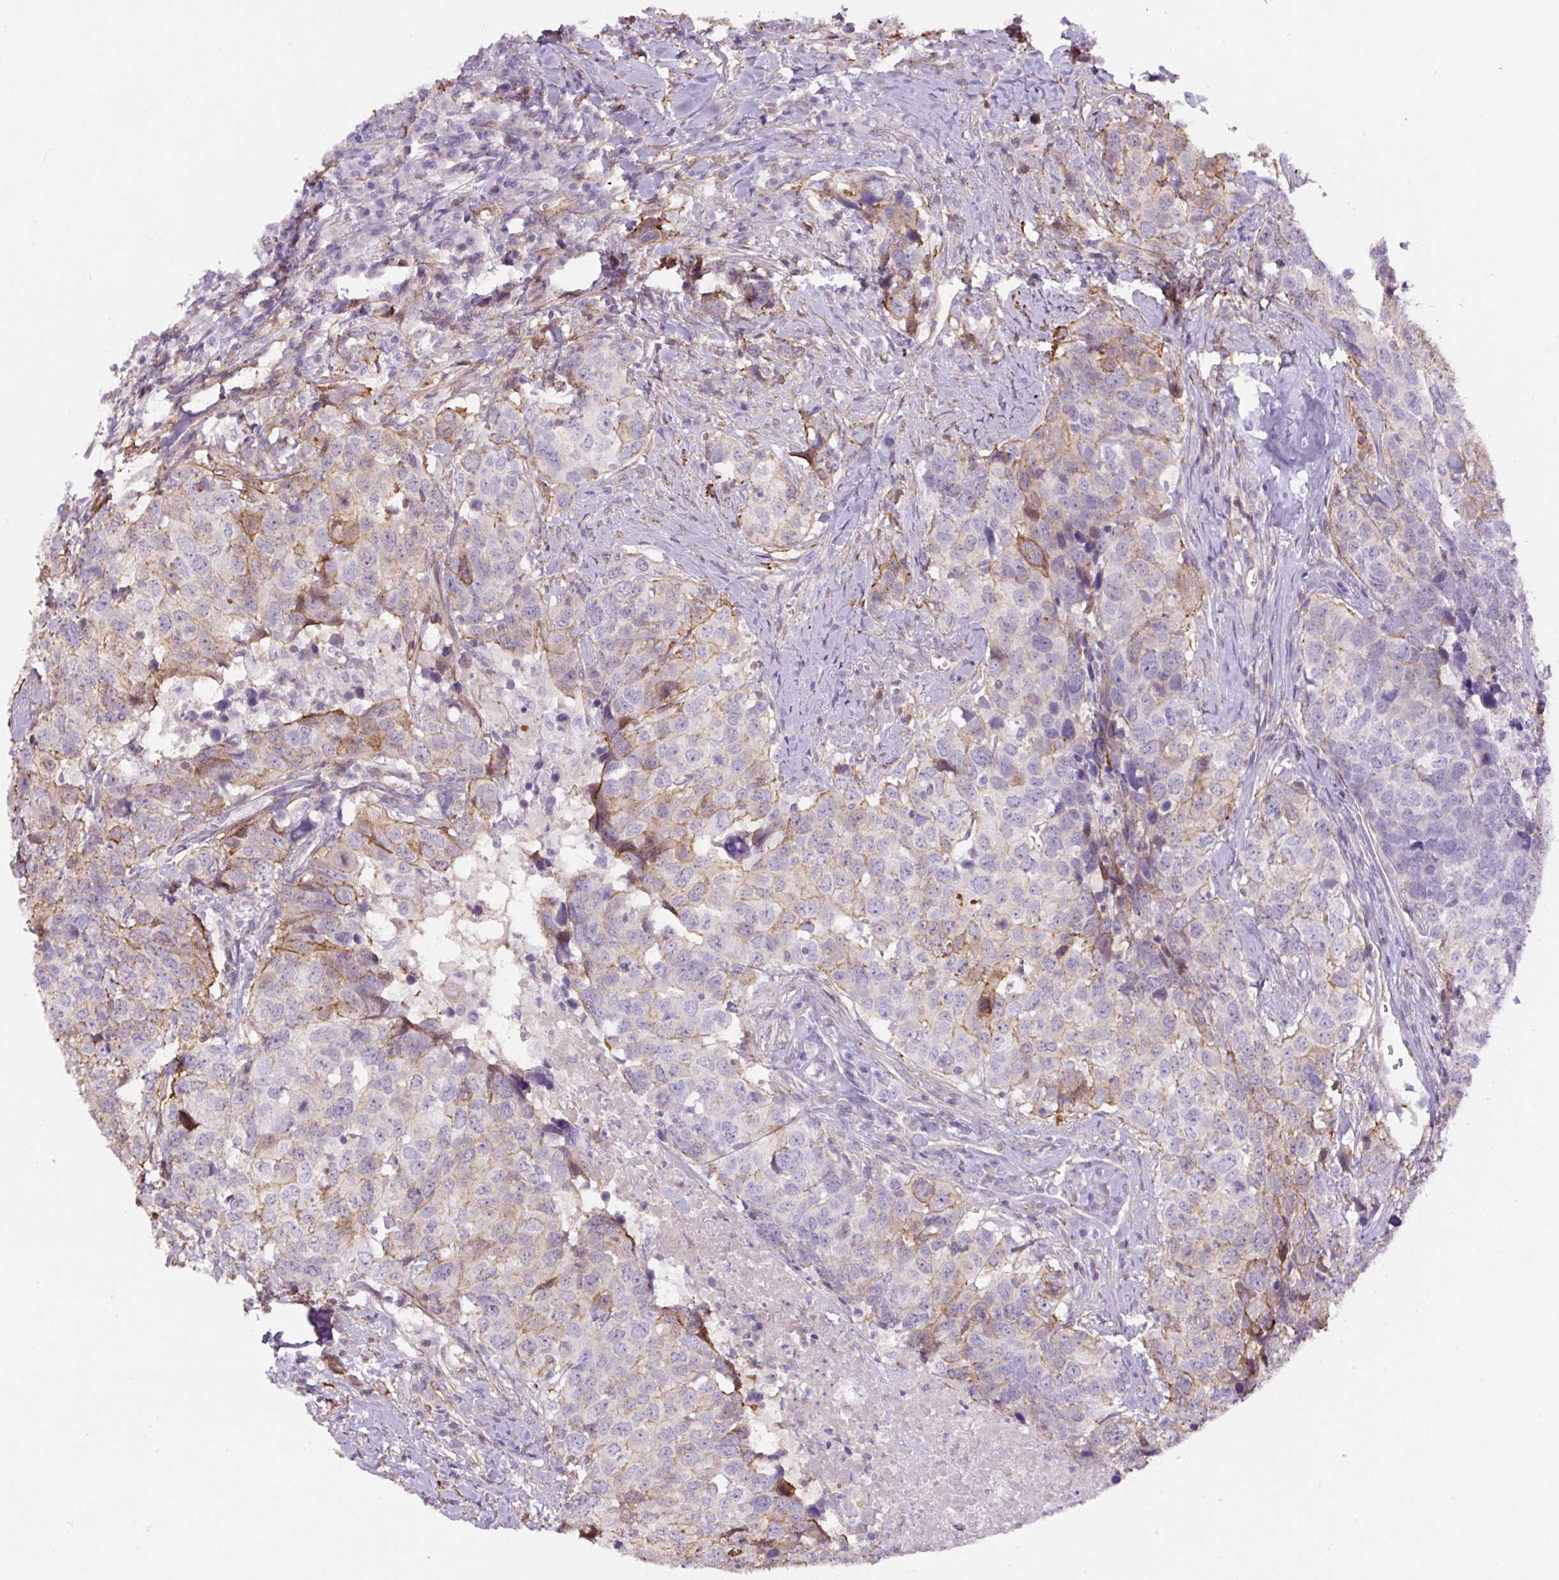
{"staining": {"intensity": "weak", "quantity": "25%-75%", "location": "cytoplasmic/membranous"}, "tissue": "head and neck cancer", "cell_type": "Tumor cells", "image_type": "cancer", "snomed": [{"axis": "morphology", "description": "Normal tissue, NOS"}, {"axis": "morphology", "description": "Squamous cell carcinoma, NOS"}, {"axis": "topography", "description": "Skeletal muscle"}, {"axis": "topography", "description": "Vascular tissue"}, {"axis": "topography", "description": "Peripheral nerve tissue"}, {"axis": "topography", "description": "Head-Neck"}], "caption": "Immunohistochemistry (IHC) of human head and neck cancer (squamous cell carcinoma) demonstrates low levels of weak cytoplasmic/membranous positivity in about 25%-75% of tumor cells.", "gene": "B3GALT5", "patient": {"sex": "male", "age": 66}}